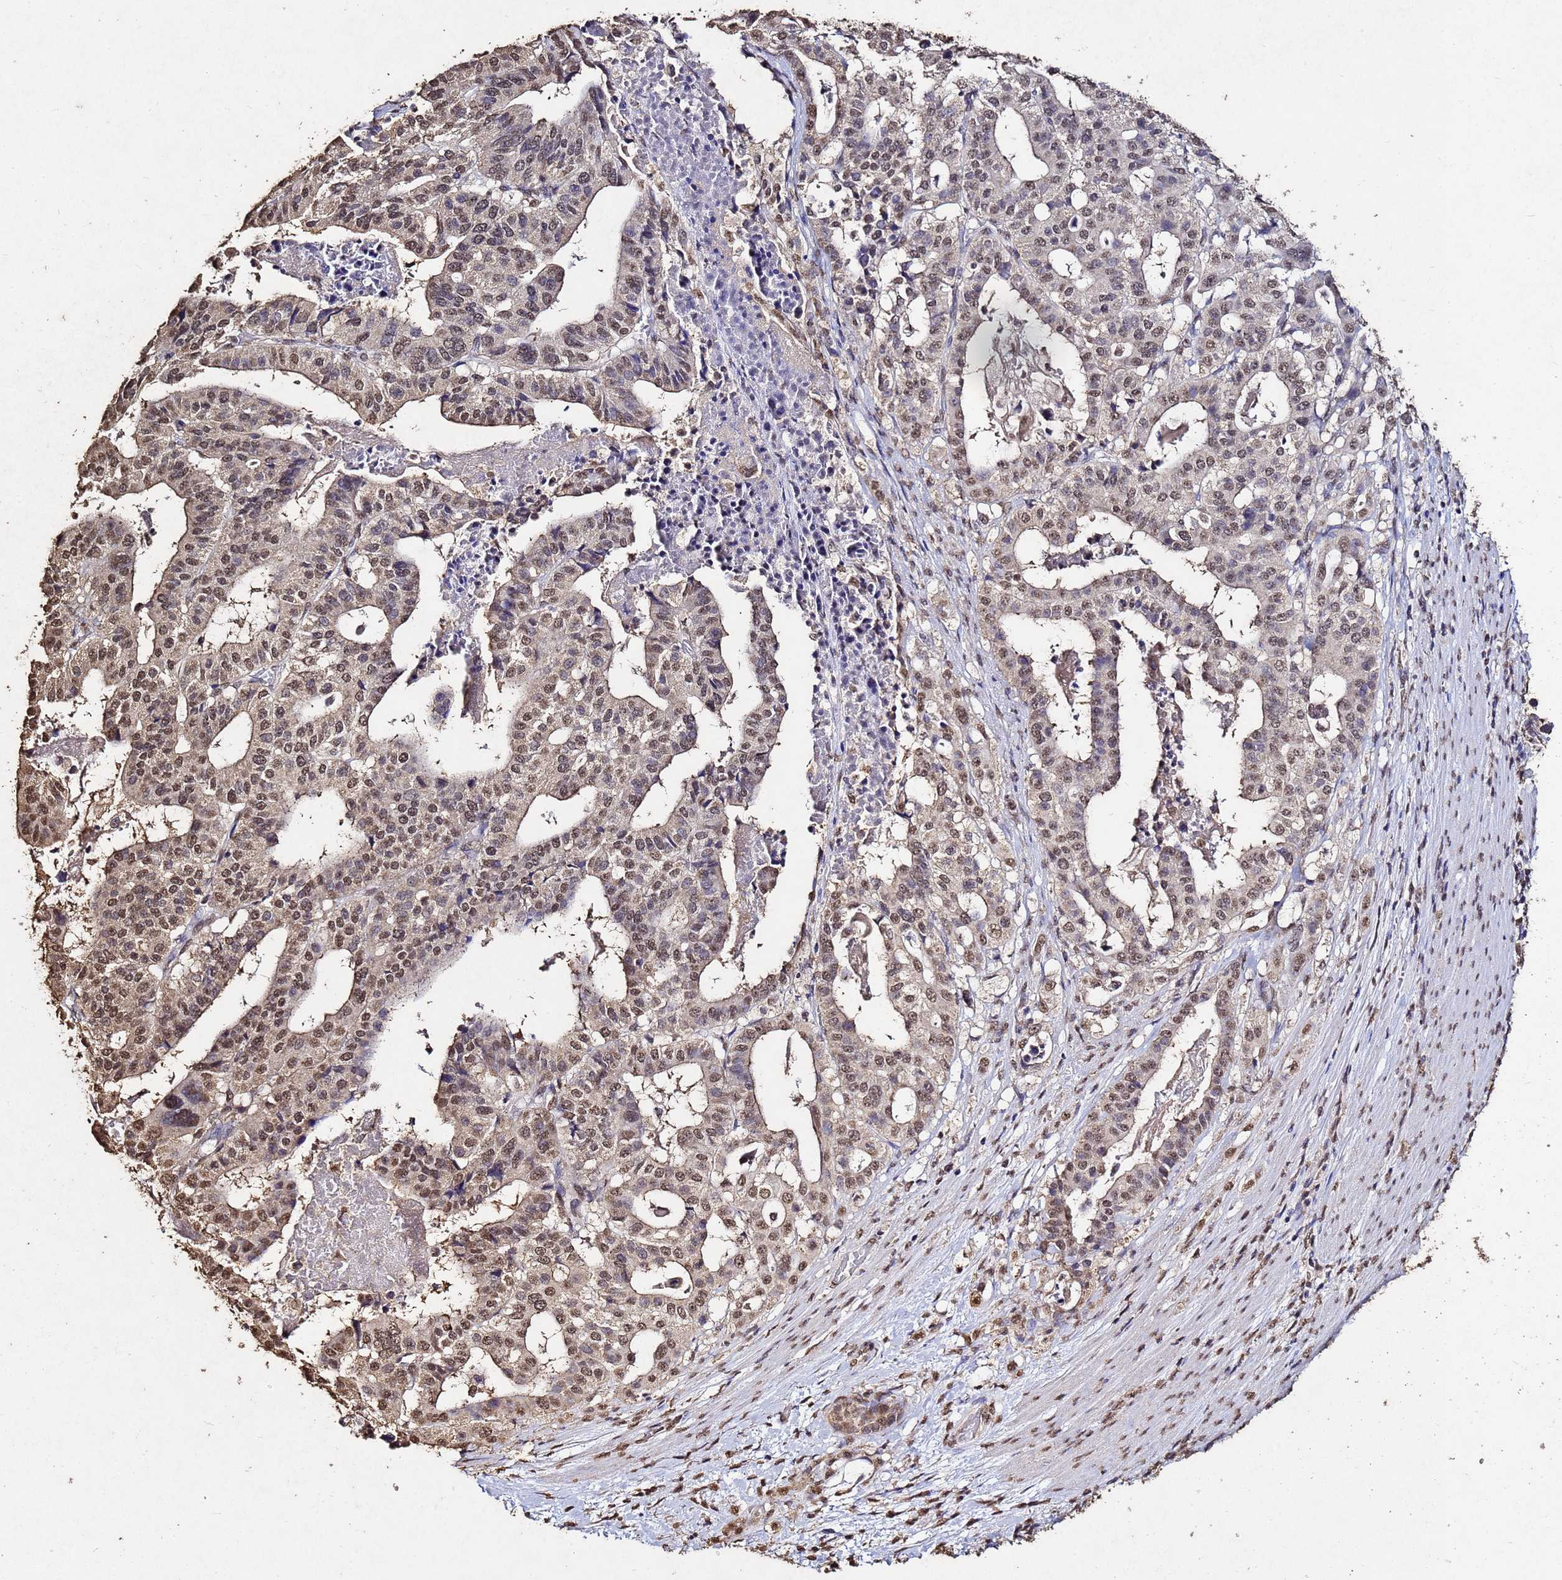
{"staining": {"intensity": "moderate", "quantity": ">75%", "location": "nuclear"}, "tissue": "stomach cancer", "cell_type": "Tumor cells", "image_type": "cancer", "snomed": [{"axis": "morphology", "description": "Adenocarcinoma, NOS"}, {"axis": "topography", "description": "Stomach"}], "caption": "The immunohistochemical stain shows moderate nuclear staining in tumor cells of adenocarcinoma (stomach) tissue. (IHC, brightfield microscopy, high magnification).", "gene": "MYOCD", "patient": {"sex": "male", "age": 48}}